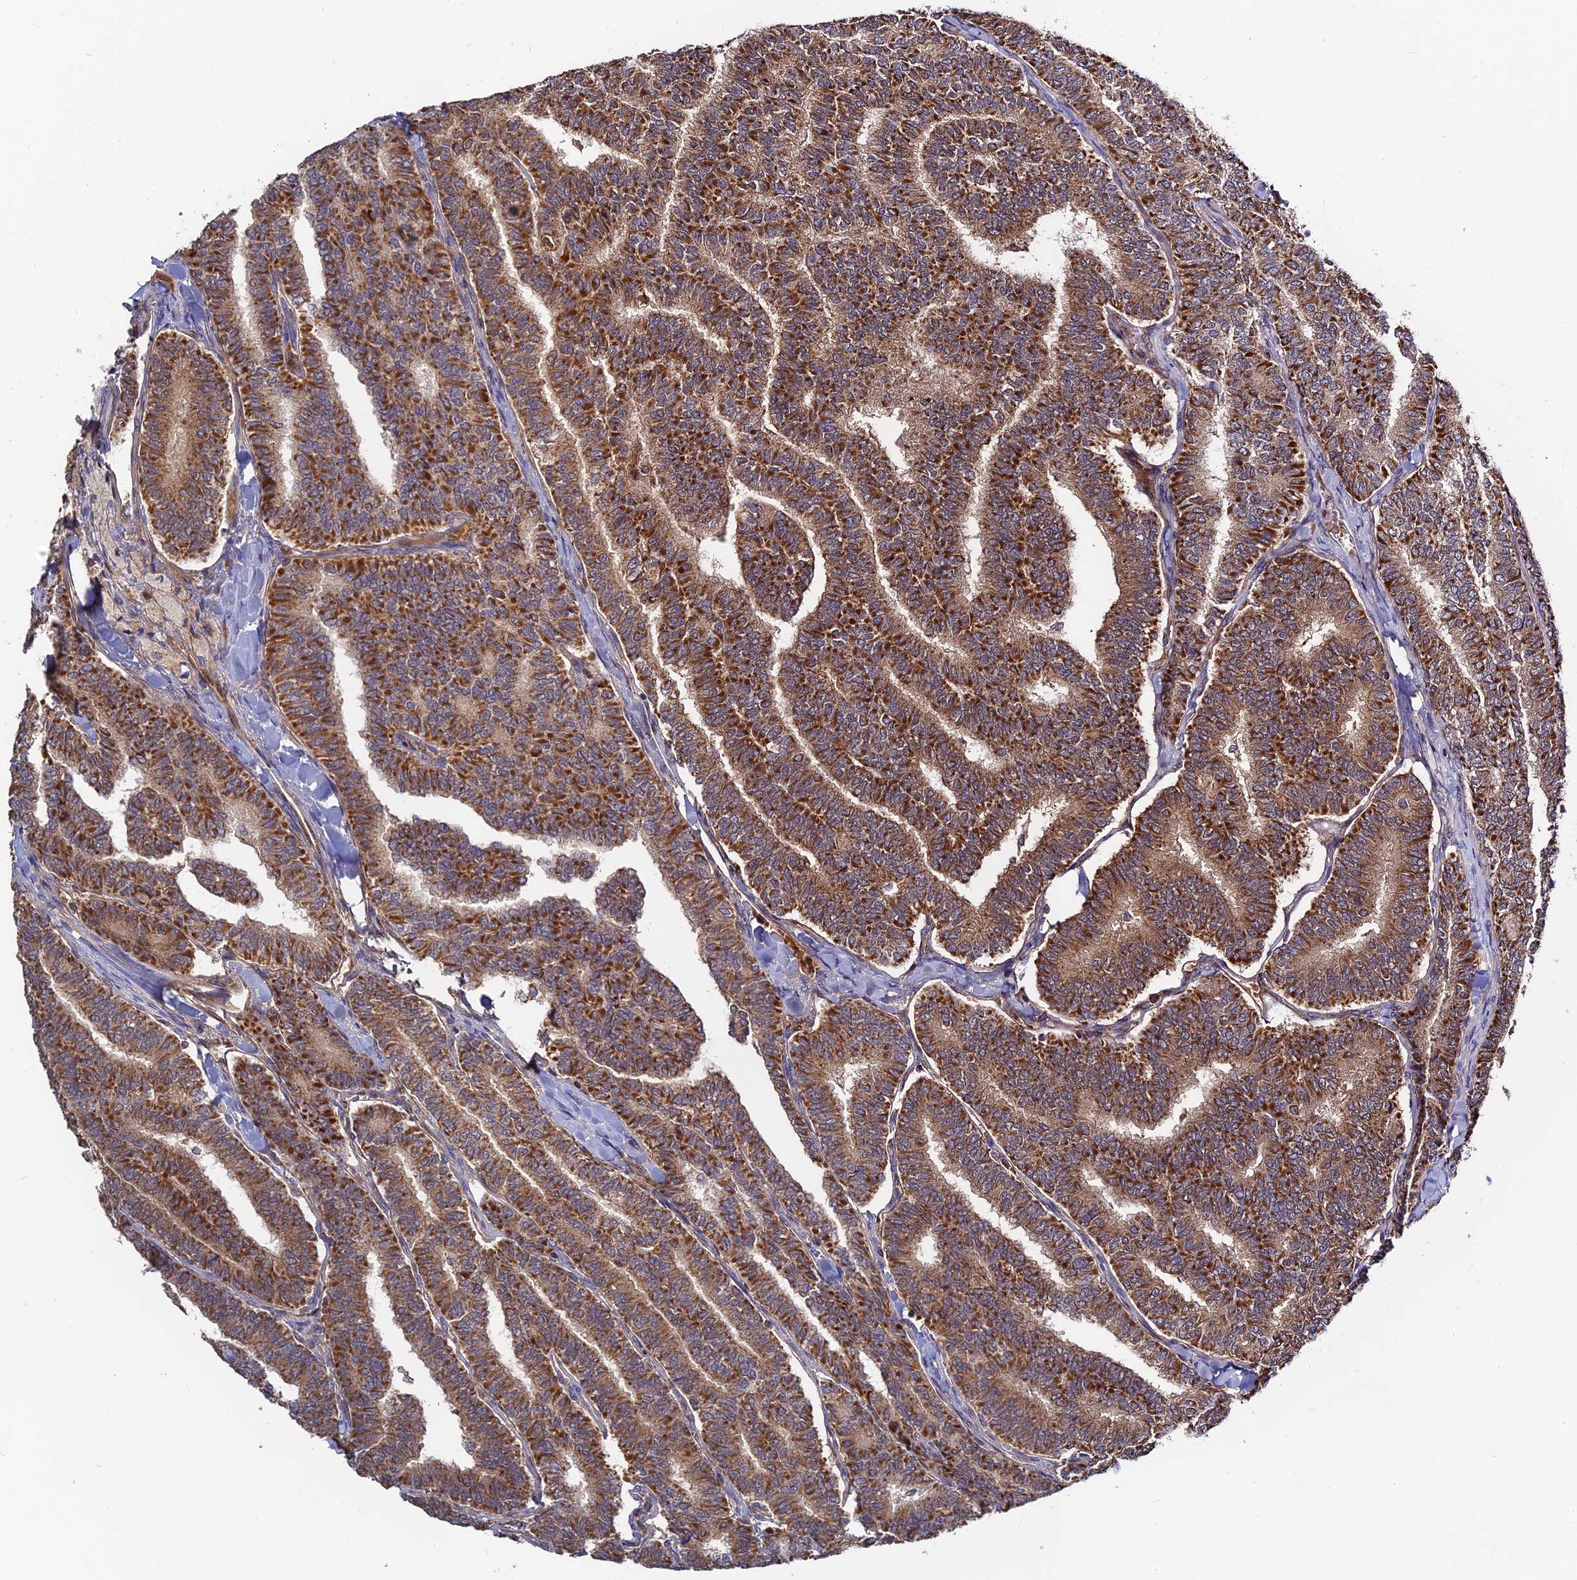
{"staining": {"intensity": "strong", "quantity": ">75%", "location": "cytoplasmic/membranous"}, "tissue": "thyroid cancer", "cell_type": "Tumor cells", "image_type": "cancer", "snomed": [{"axis": "morphology", "description": "Papillary adenocarcinoma, NOS"}, {"axis": "topography", "description": "Thyroid gland"}], "caption": "There is high levels of strong cytoplasmic/membranous positivity in tumor cells of thyroid cancer, as demonstrated by immunohistochemical staining (brown color).", "gene": "RPIA", "patient": {"sex": "female", "age": 35}}